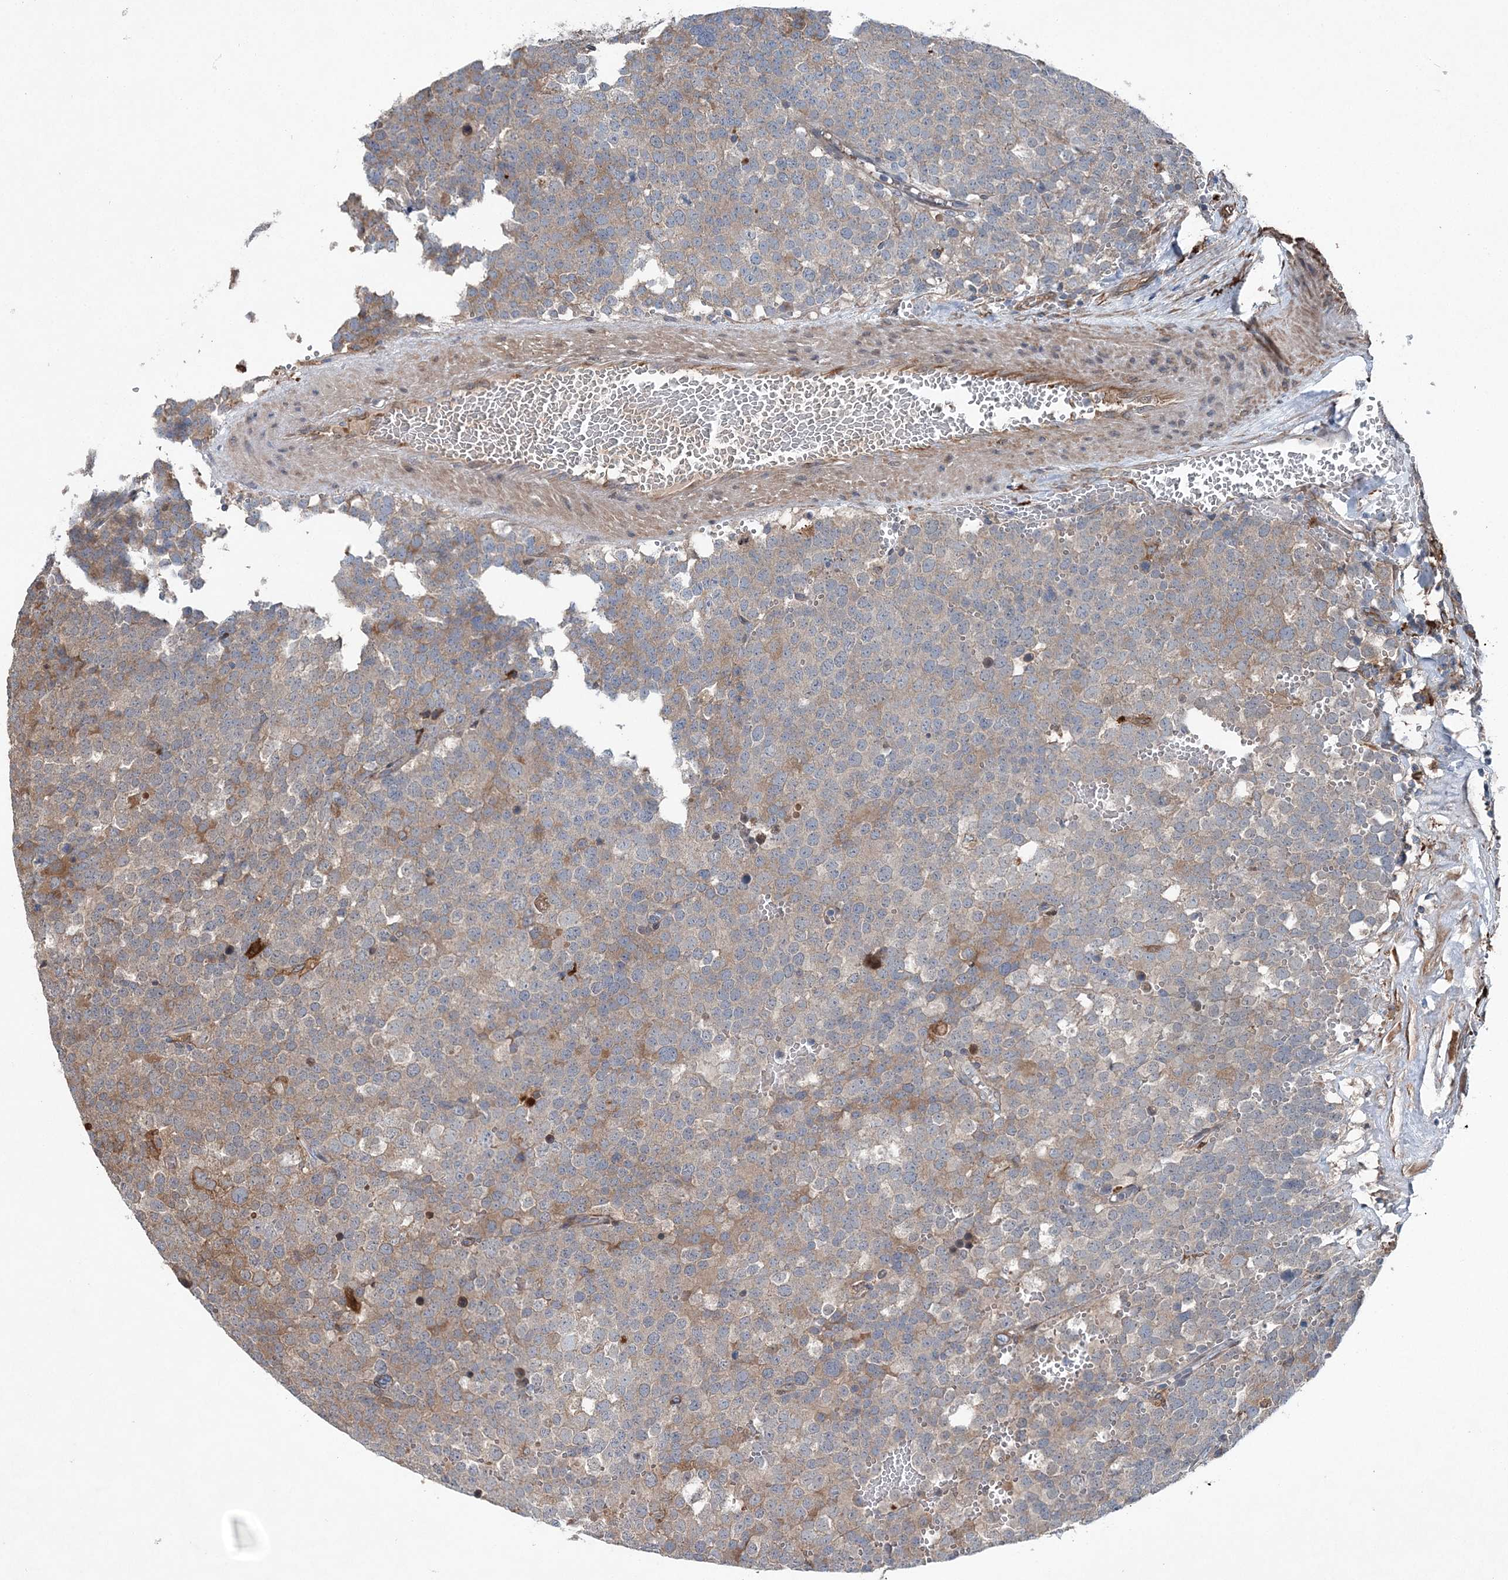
{"staining": {"intensity": "weak", "quantity": "25%-75%", "location": "cytoplasmic/membranous"}, "tissue": "testis cancer", "cell_type": "Tumor cells", "image_type": "cancer", "snomed": [{"axis": "morphology", "description": "Seminoma, NOS"}, {"axis": "topography", "description": "Testis"}], "caption": "Immunohistochemical staining of testis cancer (seminoma) demonstrates weak cytoplasmic/membranous protein staining in about 25%-75% of tumor cells. (brown staining indicates protein expression, while blue staining denotes nuclei).", "gene": "SPOPL", "patient": {"sex": "male", "age": 71}}